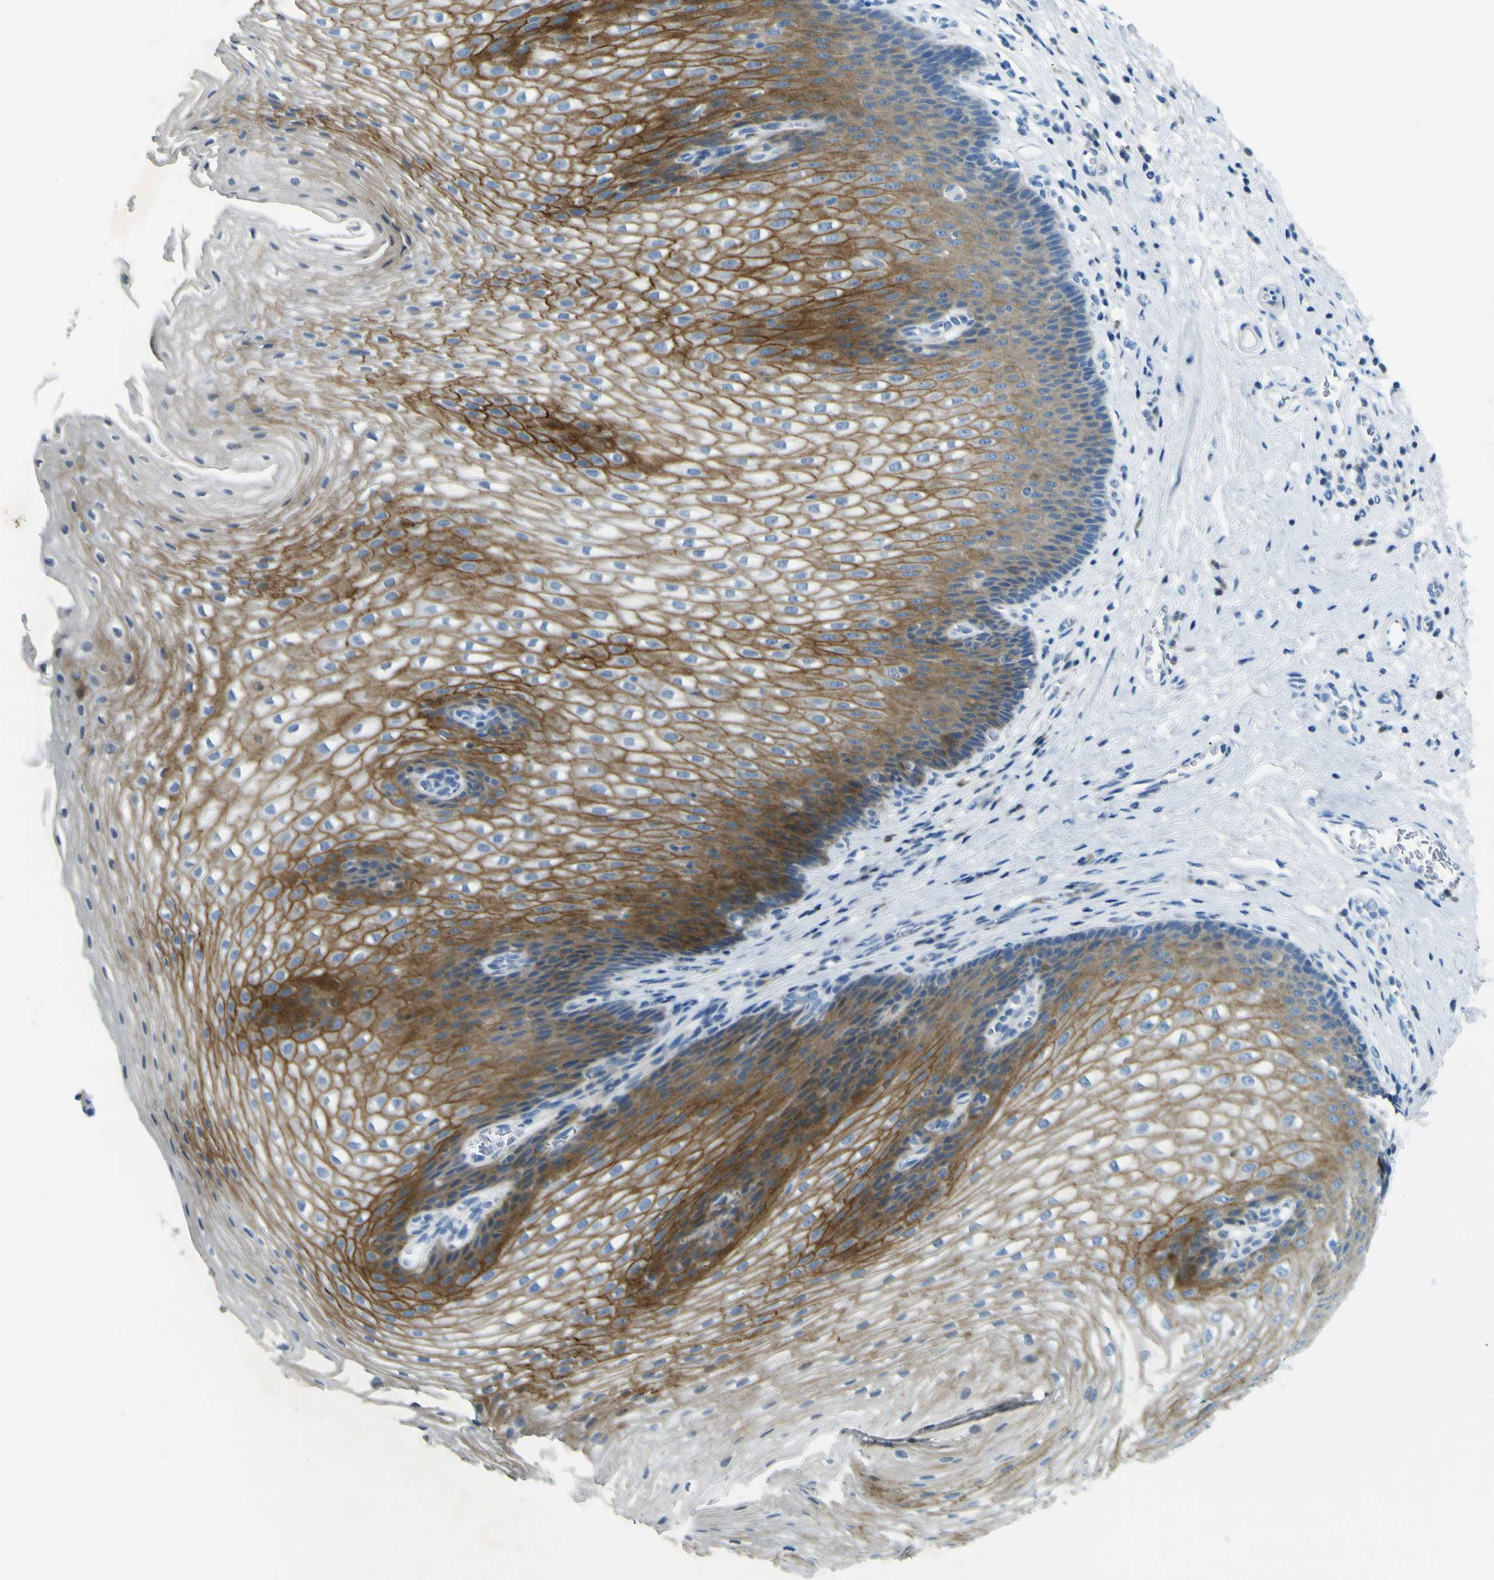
{"staining": {"intensity": "strong", "quantity": "25%-75%", "location": "cytoplasmic/membranous"}, "tissue": "esophagus", "cell_type": "Squamous epithelial cells", "image_type": "normal", "snomed": [{"axis": "morphology", "description": "Normal tissue, NOS"}, {"axis": "topography", "description": "Esophagus"}], "caption": "DAB immunohistochemical staining of benign human esophagus displays strong cytoplasmic/membranous protein staining in approximately 25%-75% of squamous epithelial cells.", "gene": "SORCS1", "patient": {"sex": "male", "age": 48}}